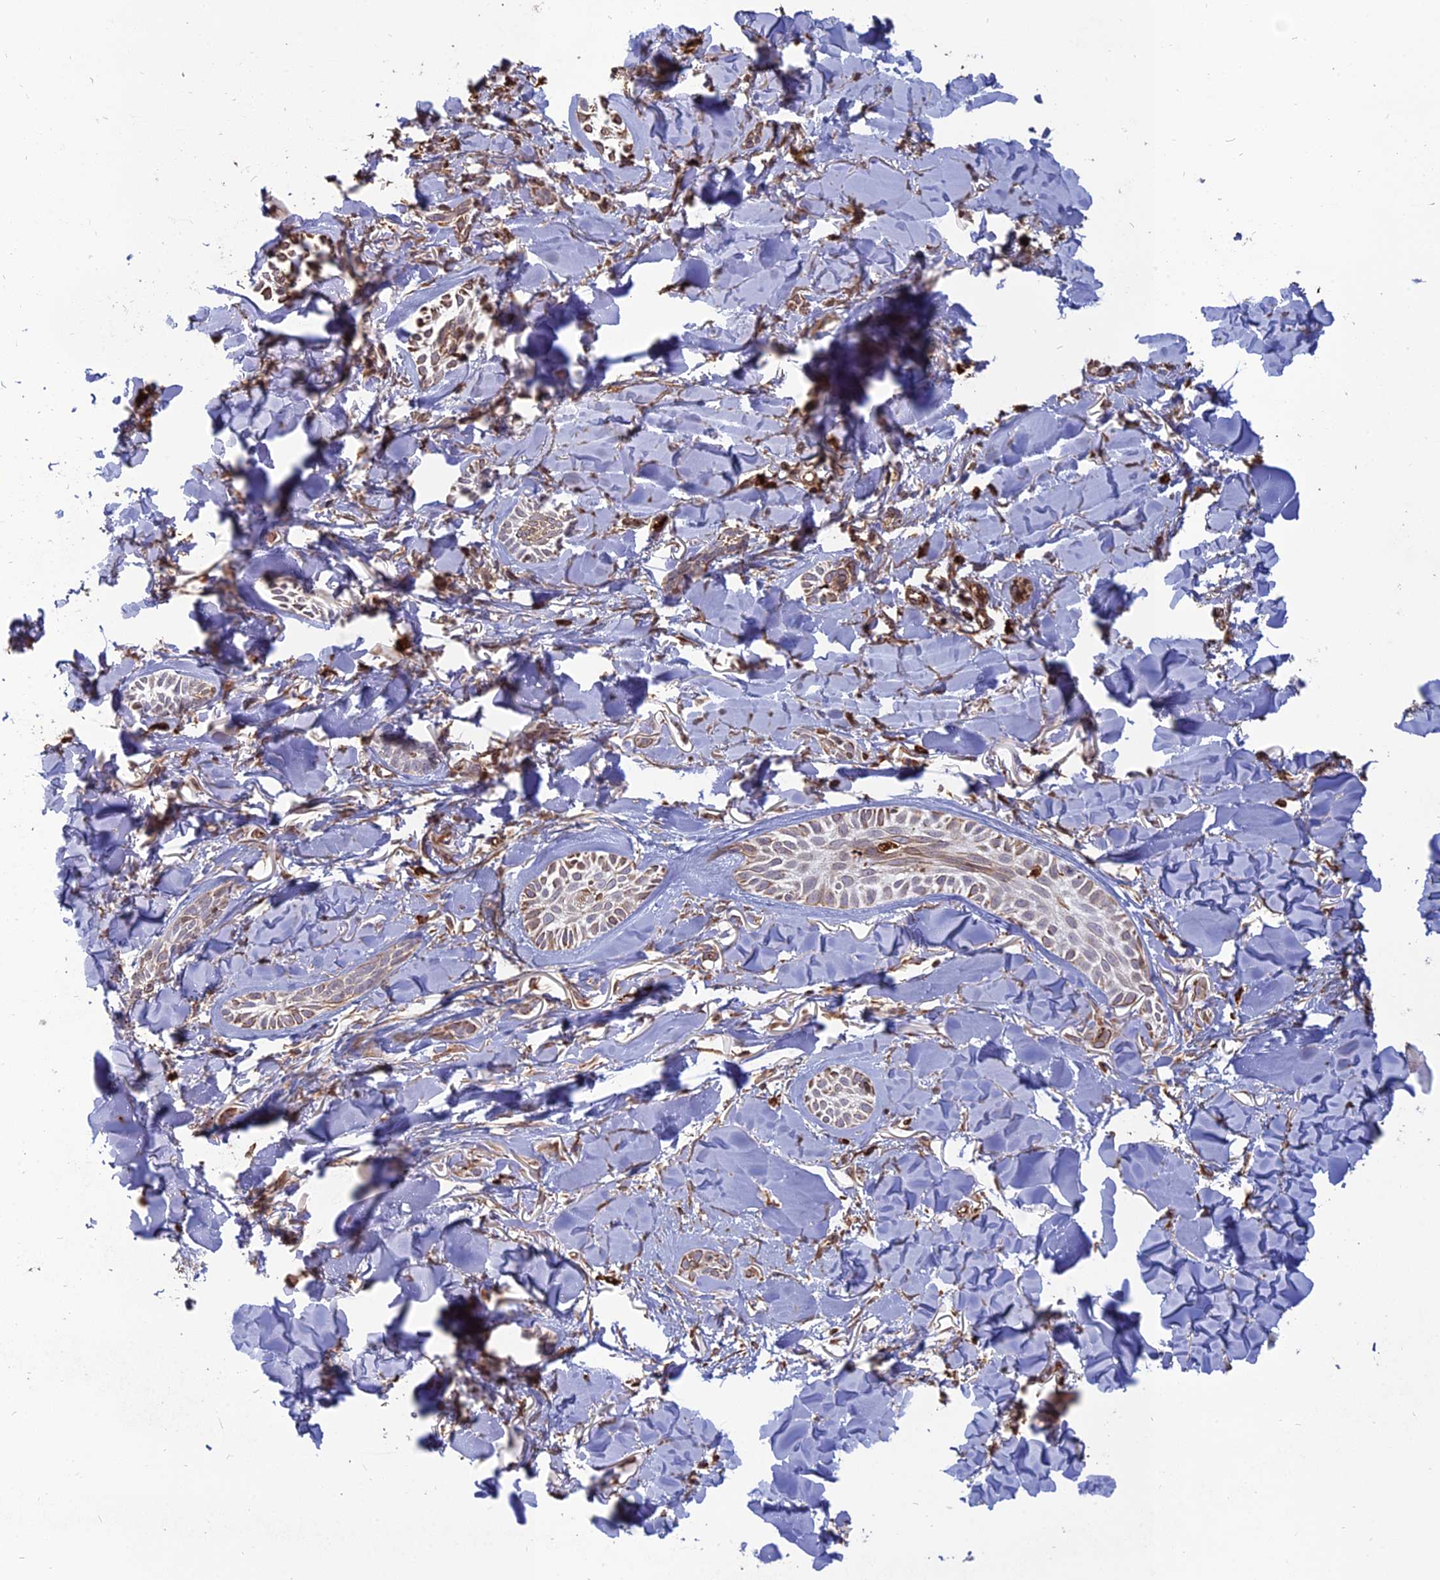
{"staining": {"intensity": "weak", "quantity": "<25%", "location": "cytoplasmic/membranous"}, "tissue": "skin cancer", "cell_type": "Tumor cells", "image_type": "cancer", "snomed": [{"axis": "morphology", "description": "Basal cell carcinoma"}, {"axis": "topography", "description": "Skin"}], "caption": "High magnification brightfield microscopy of basal cell carcinoma (skin) stained with DAB (brown) and counterstained with hematoxylin (blue): tumor cells show no significant expression. (Brightfield microscopy of DAB immunohistochemistry (IHC) at high magnification).", "gene": "APOBR", "patient": {"sex": "female", "age": 59}}